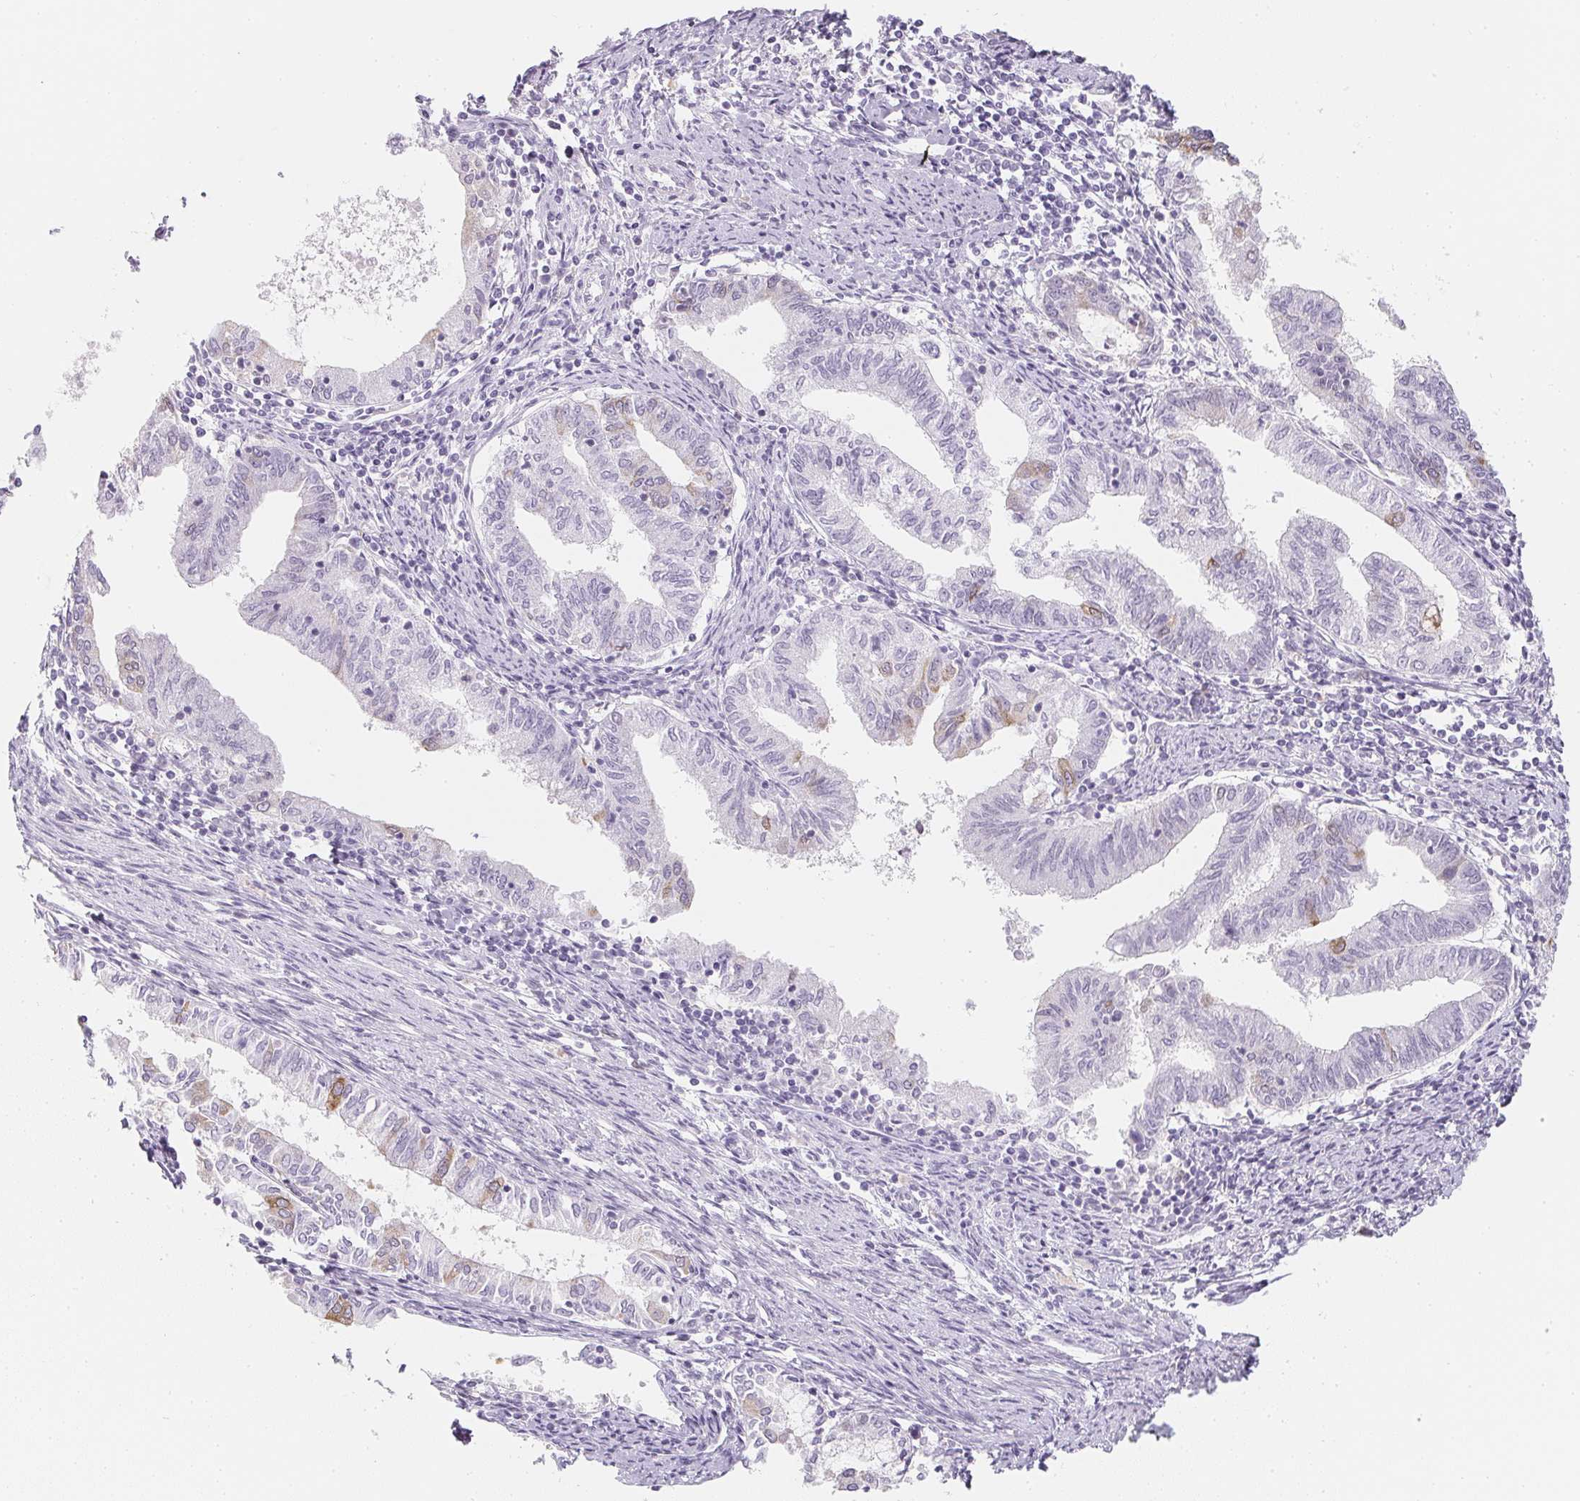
{"staining": {"intensity": "moderate", "quantity": "25%-75%", "location": "cytoplasmic/membranous"}, "tissue": "endometrial cancer", "cell_type": "Tumor cells", "image_type": "cancer", "snomed": [{"axis": "morphology", "description": "Adenocarcinoma, NOS"}, {"axis": "topography", "description": "Endometrium"}], "caption": "Endometrial cancer (adenocarcinoma) stained with a brown dye exhibits moderate cytoplasmic/membranous positive positivity in about 25%-75% of tumor cells.", "gene": "SOAT1", "patient": {"sex": "female", "age": 79}}